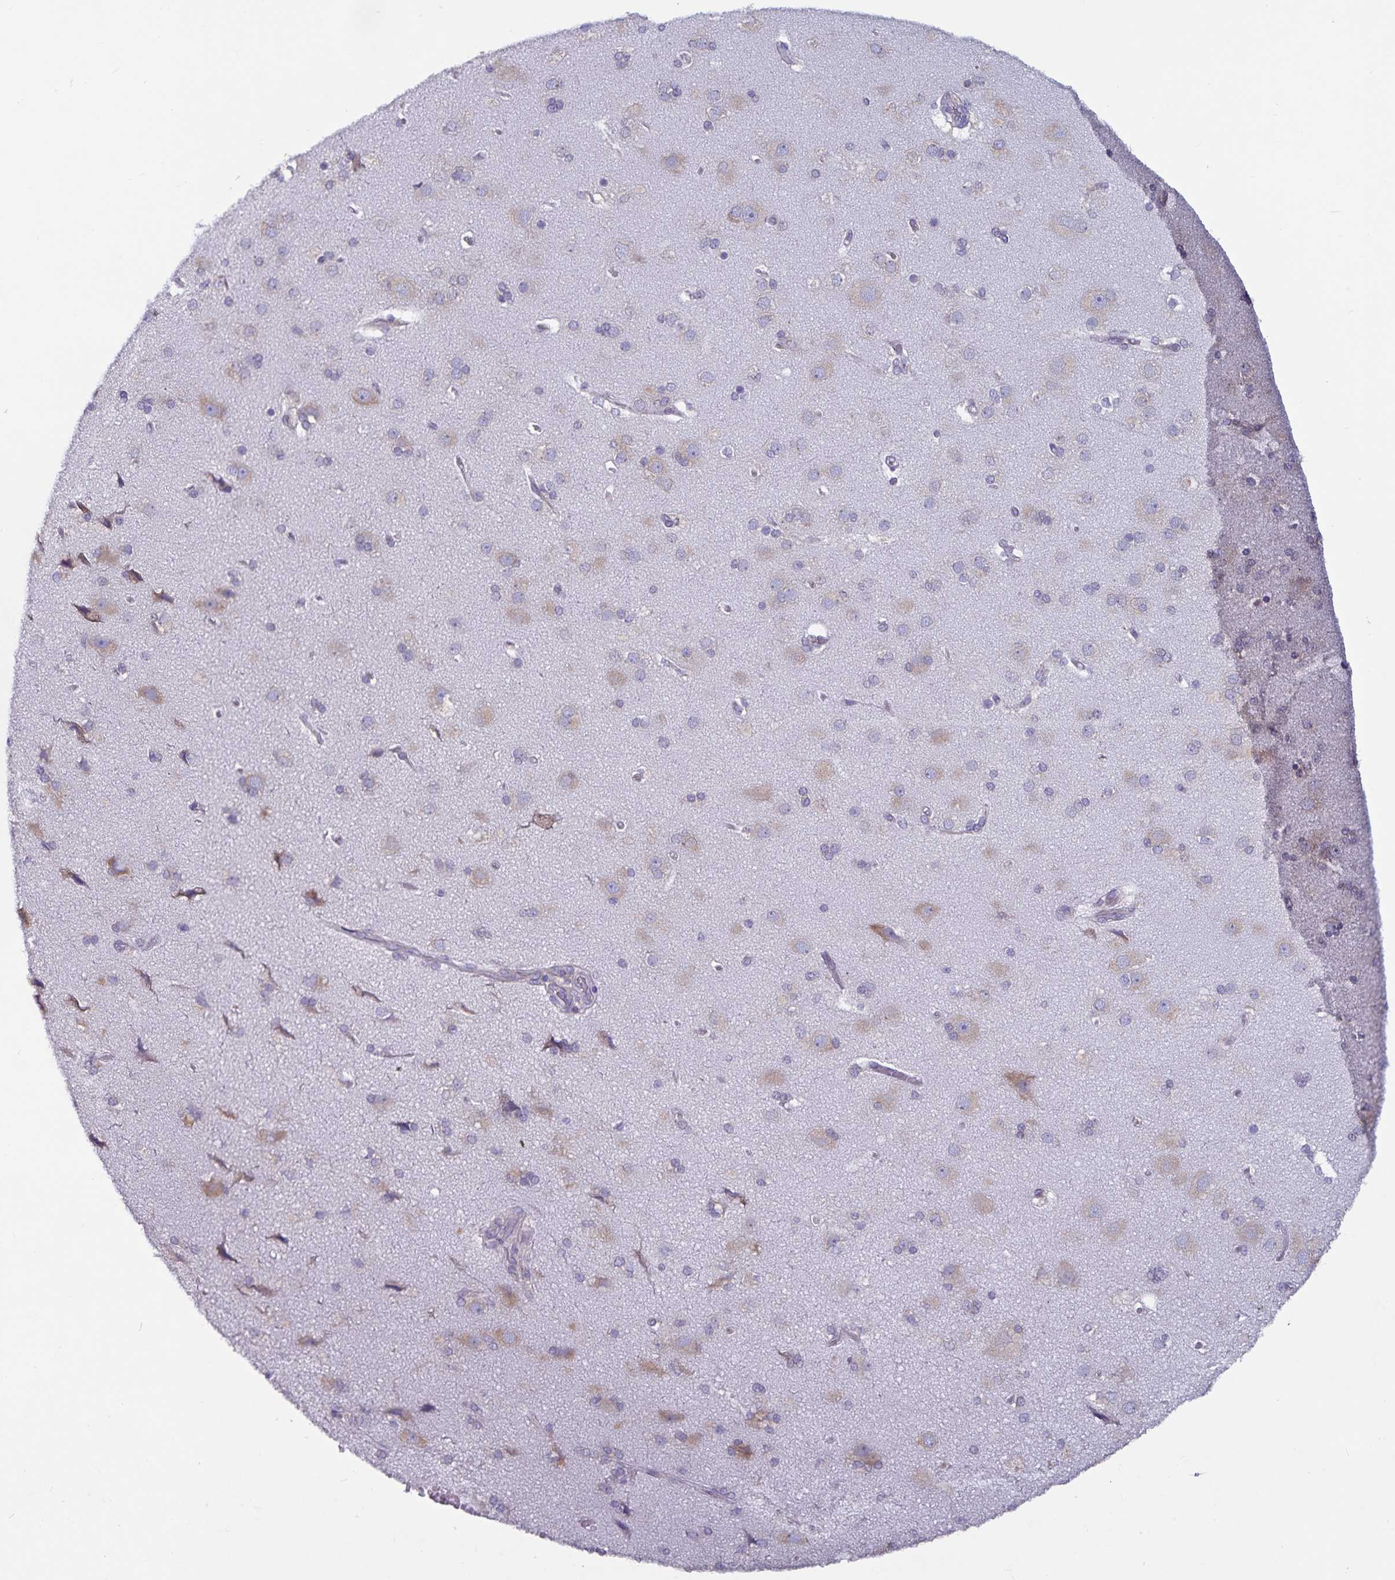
{"staining": {"intensity": "weak", "quantity": "25%-75%", "location": "cytoplasmic/membranous"}, "tissue": "cerebral cortex", "cell_type": "Endothelial cells", "image_type": "normal", "snomed": [{"axis": "morphology", "description": "Normal tissue, NOS"}, {"axis": "morphology", "description": "Glioma, malignant, High grade"}, {"axis": "topography", "description": "Cerebral cortex"}], "caption": "This micrograph exhibits immunohistochemistry (IHC) staining of normal human cerebral cortex, with low weak cytoplasmic/membranous staining in about 25%-75% of endothelial cells.", "gene": "FAM120A", "patient": {"sex": "male", "age": 71}}